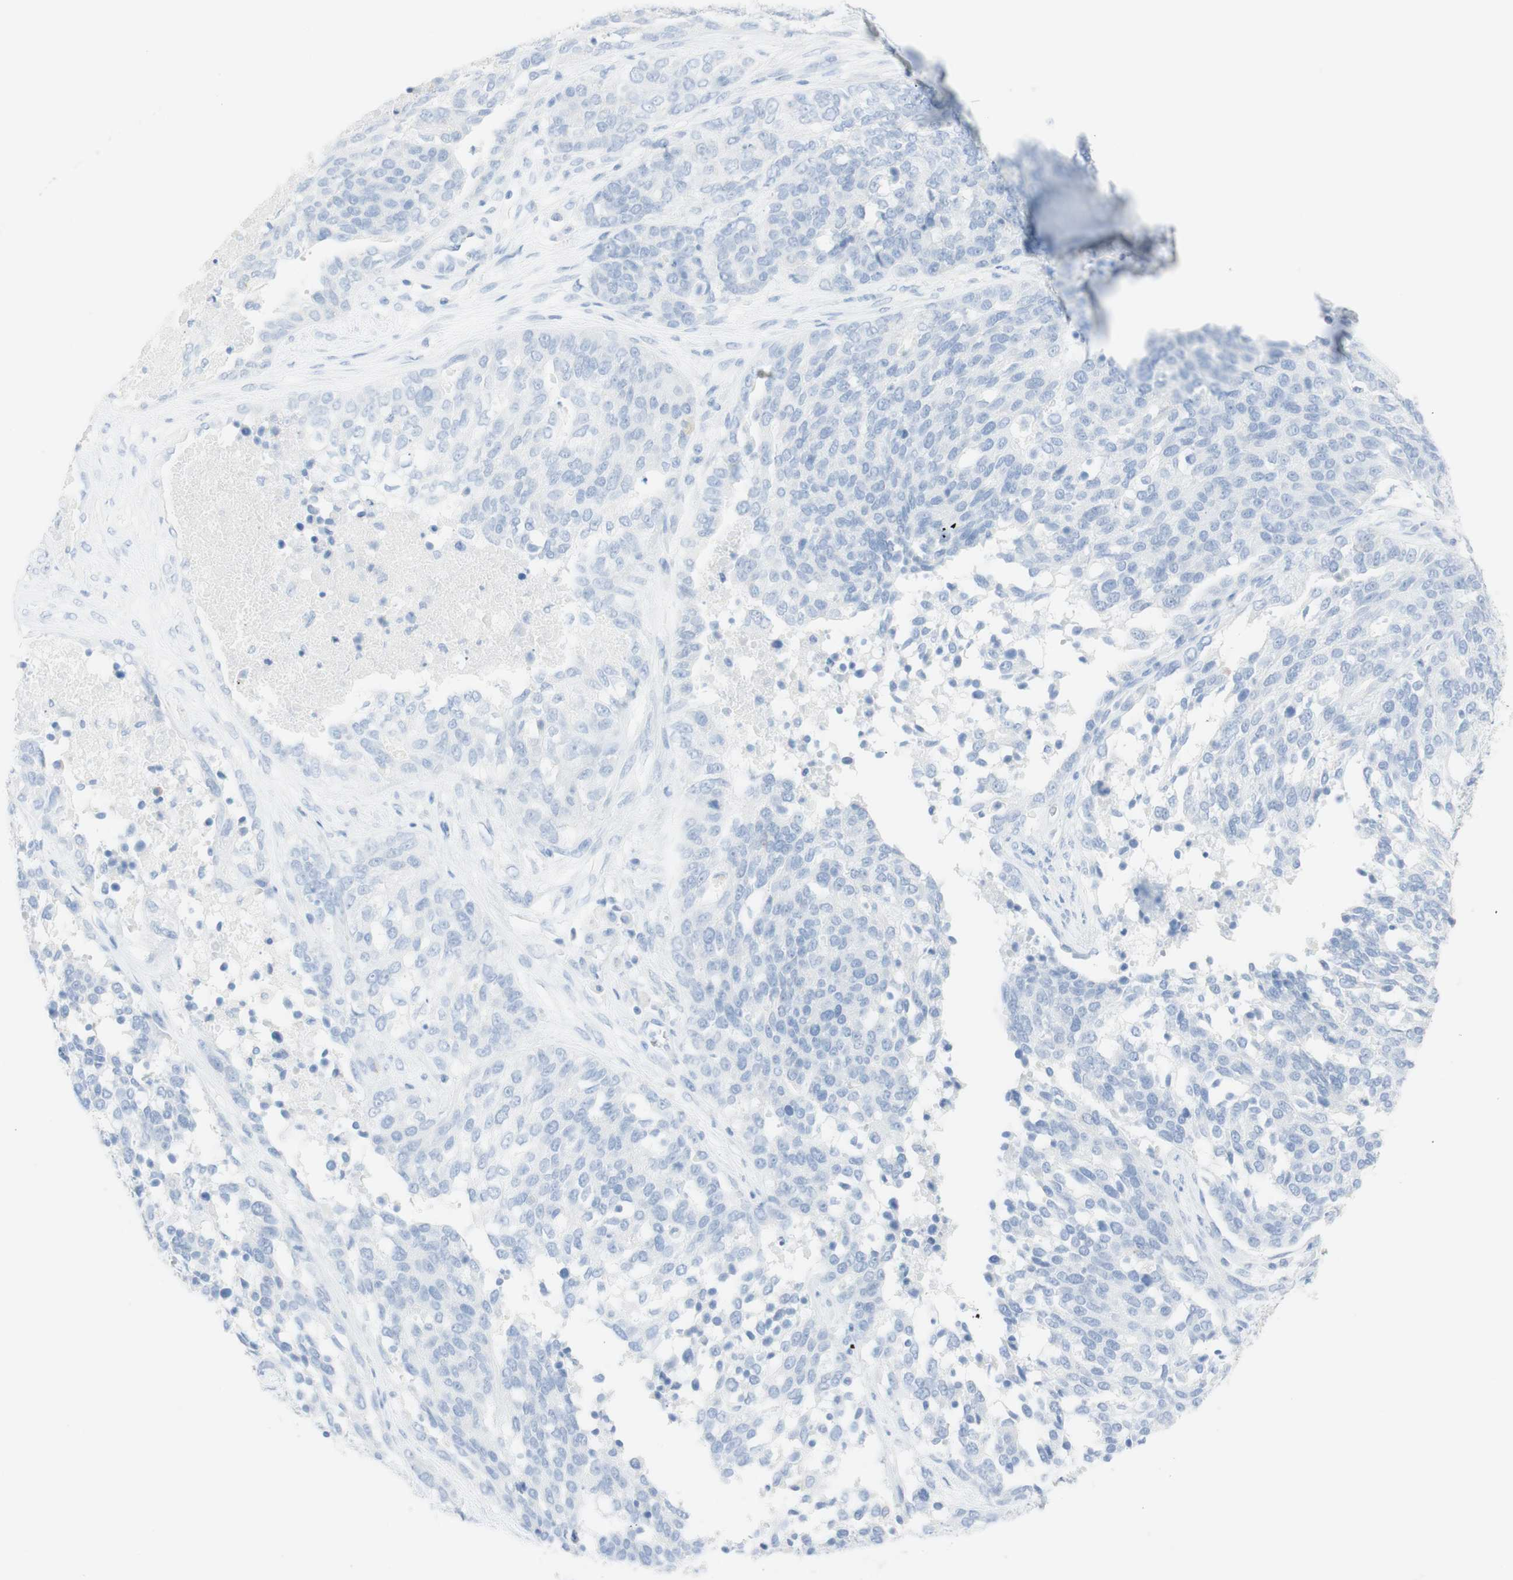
{"staining": {"intensity": "negative", "quantity": "none", "location": "none"}, "tissue": "ovarian cancer", "cell_type": "Tumor cells", "image_type": "cancer", "snomed": [{"axis": "morphology", "description": "Cystadenocarcinoma, serous, NOS"}, {"axis": "topography", "description": "Ovary"}], "caption": "A high-resolution photomicrograph shows immunohistochemistry (IHC) staining of serous cystadenocarcinoma (ovarian), which reveals no significant staining in tumor cells. The staining was performed using DAB to visualize the protein expression in brown, while the nuclei were stained in blue with hematoxylin (Magnification: 20x).", "gene": "TPO", "patient": {"sex": "female", "age": 44}}